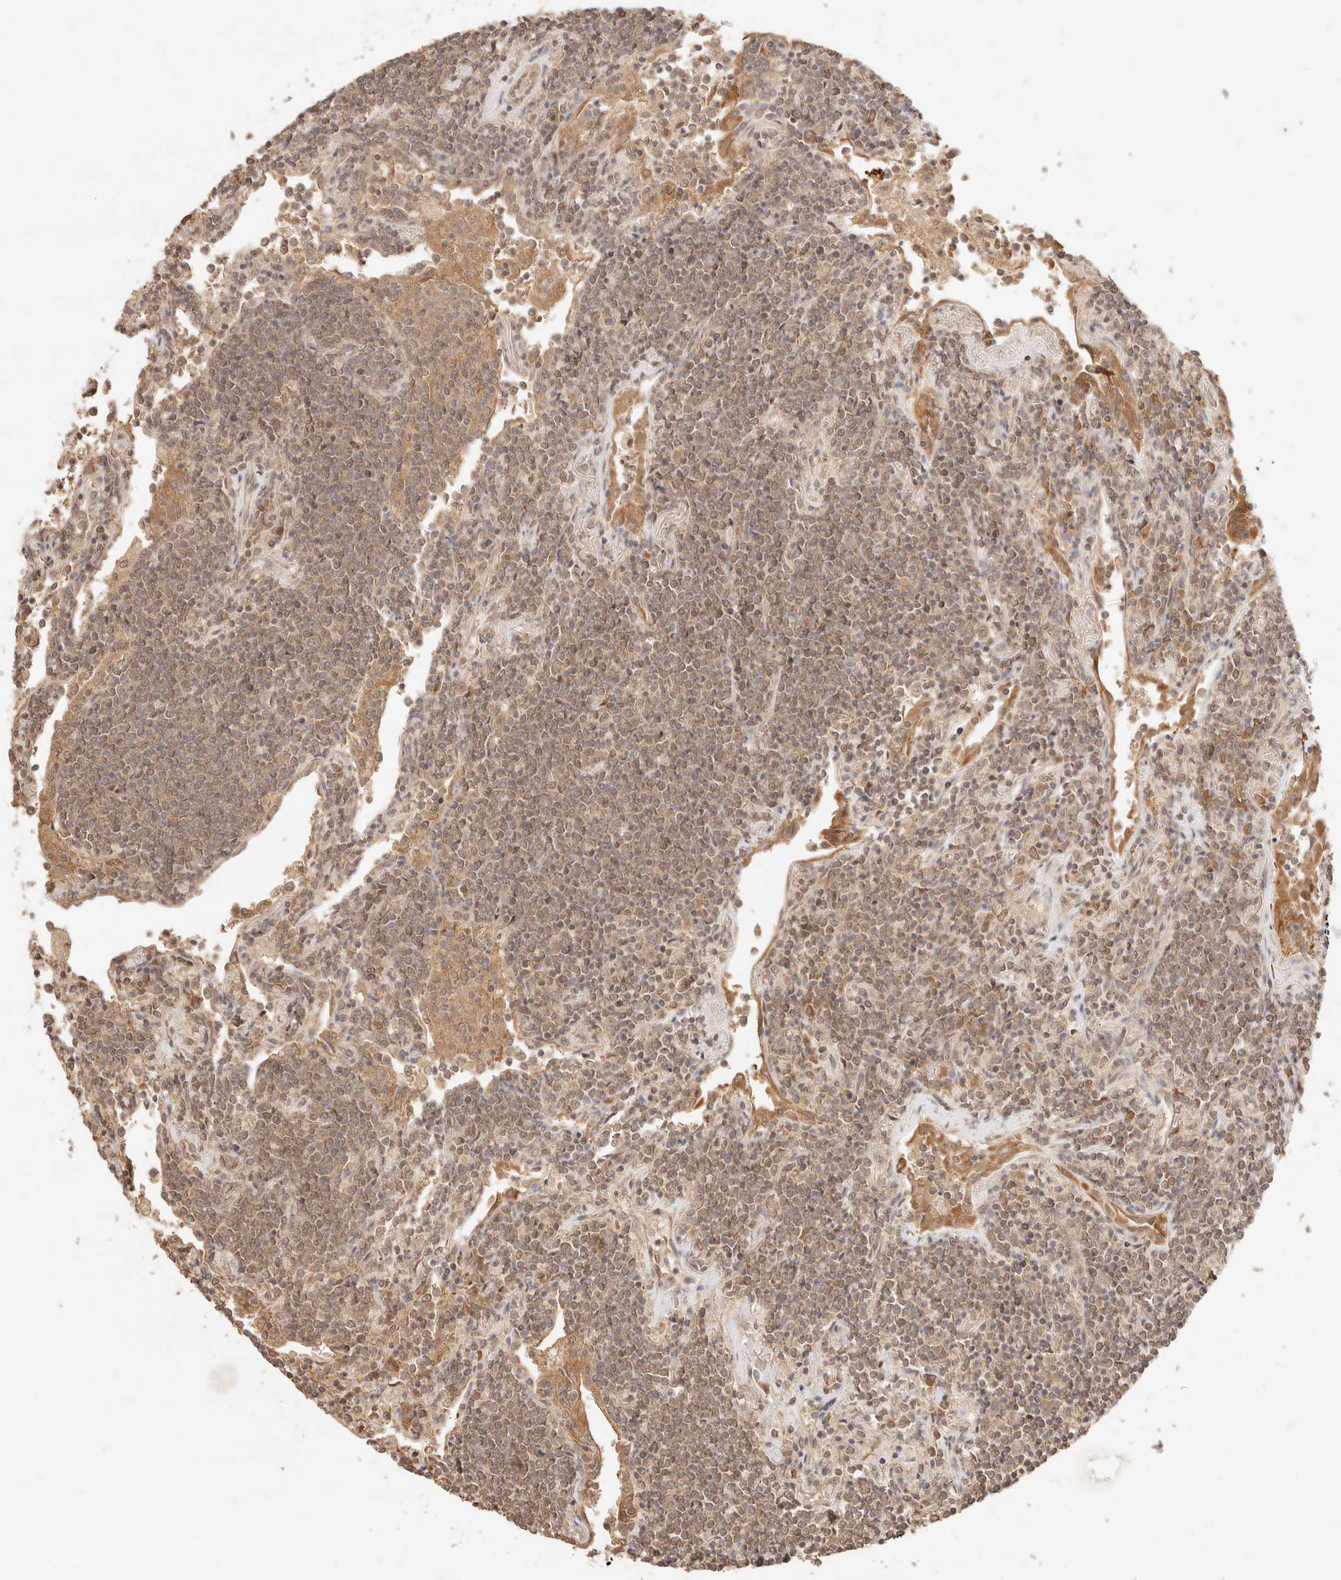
{"staining": {"intensity": "moderate", "quantity": ">75%", "location": "cytoplasmic/membranous"}, "tissue": "lymphoma", "cell_type": "Tumor cells", "image_type": "cancer", "snomed": [{"axis": "morphology", "description": "Malignant lymphoma, non-Hodgkin's type, Low grade"}, {"axis": "topography", "description": "Lung"}], "caption": "Malignant lymphoma, non-Hodgkin's type (low-grade) stained for a protein displays moderate cytoplasmic/membranous positivity in tumor cells.", "gene": "TRIM11", "patient": {"sex": "female", "age": 71}}